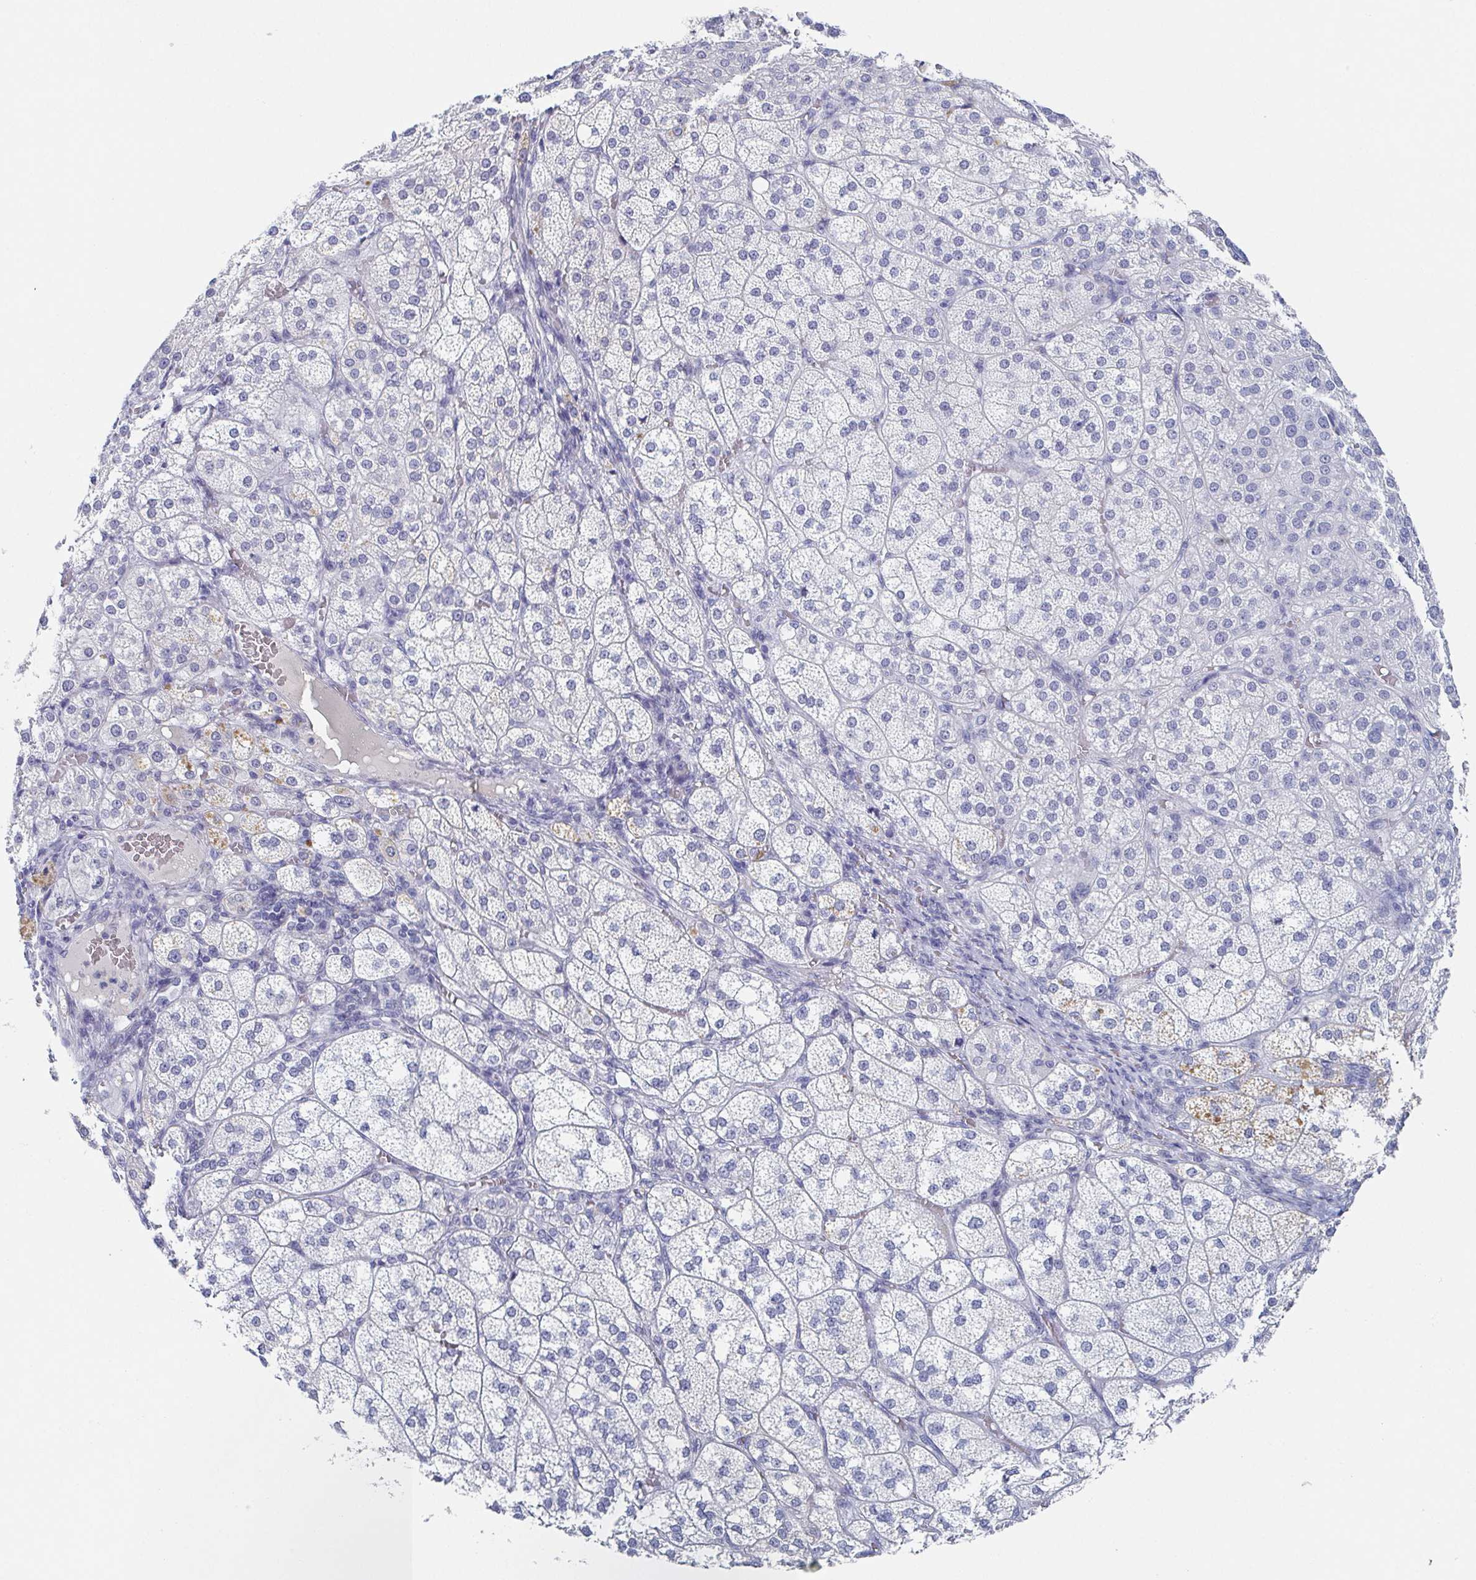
{"staining": {"intensity": "negative", "quantity": "none", "location": "none"}, "tissue": "adrenal gland", "cell_type": "Glandular cells", "image_type": "normal", "snomed": [{"axis": "morphology", "description": "Normal tissue, NOS"}, {"axis": "topography", "description": "Adrenal gland"}], "caption": "Immunohistochemistry (IHC) image of unremarkable human adrenal gland stained for a protein (brown), which exhibits no staining in glandular cells.", "gene": "RHOV", "patient": {"sex": "female", "age": 60}}